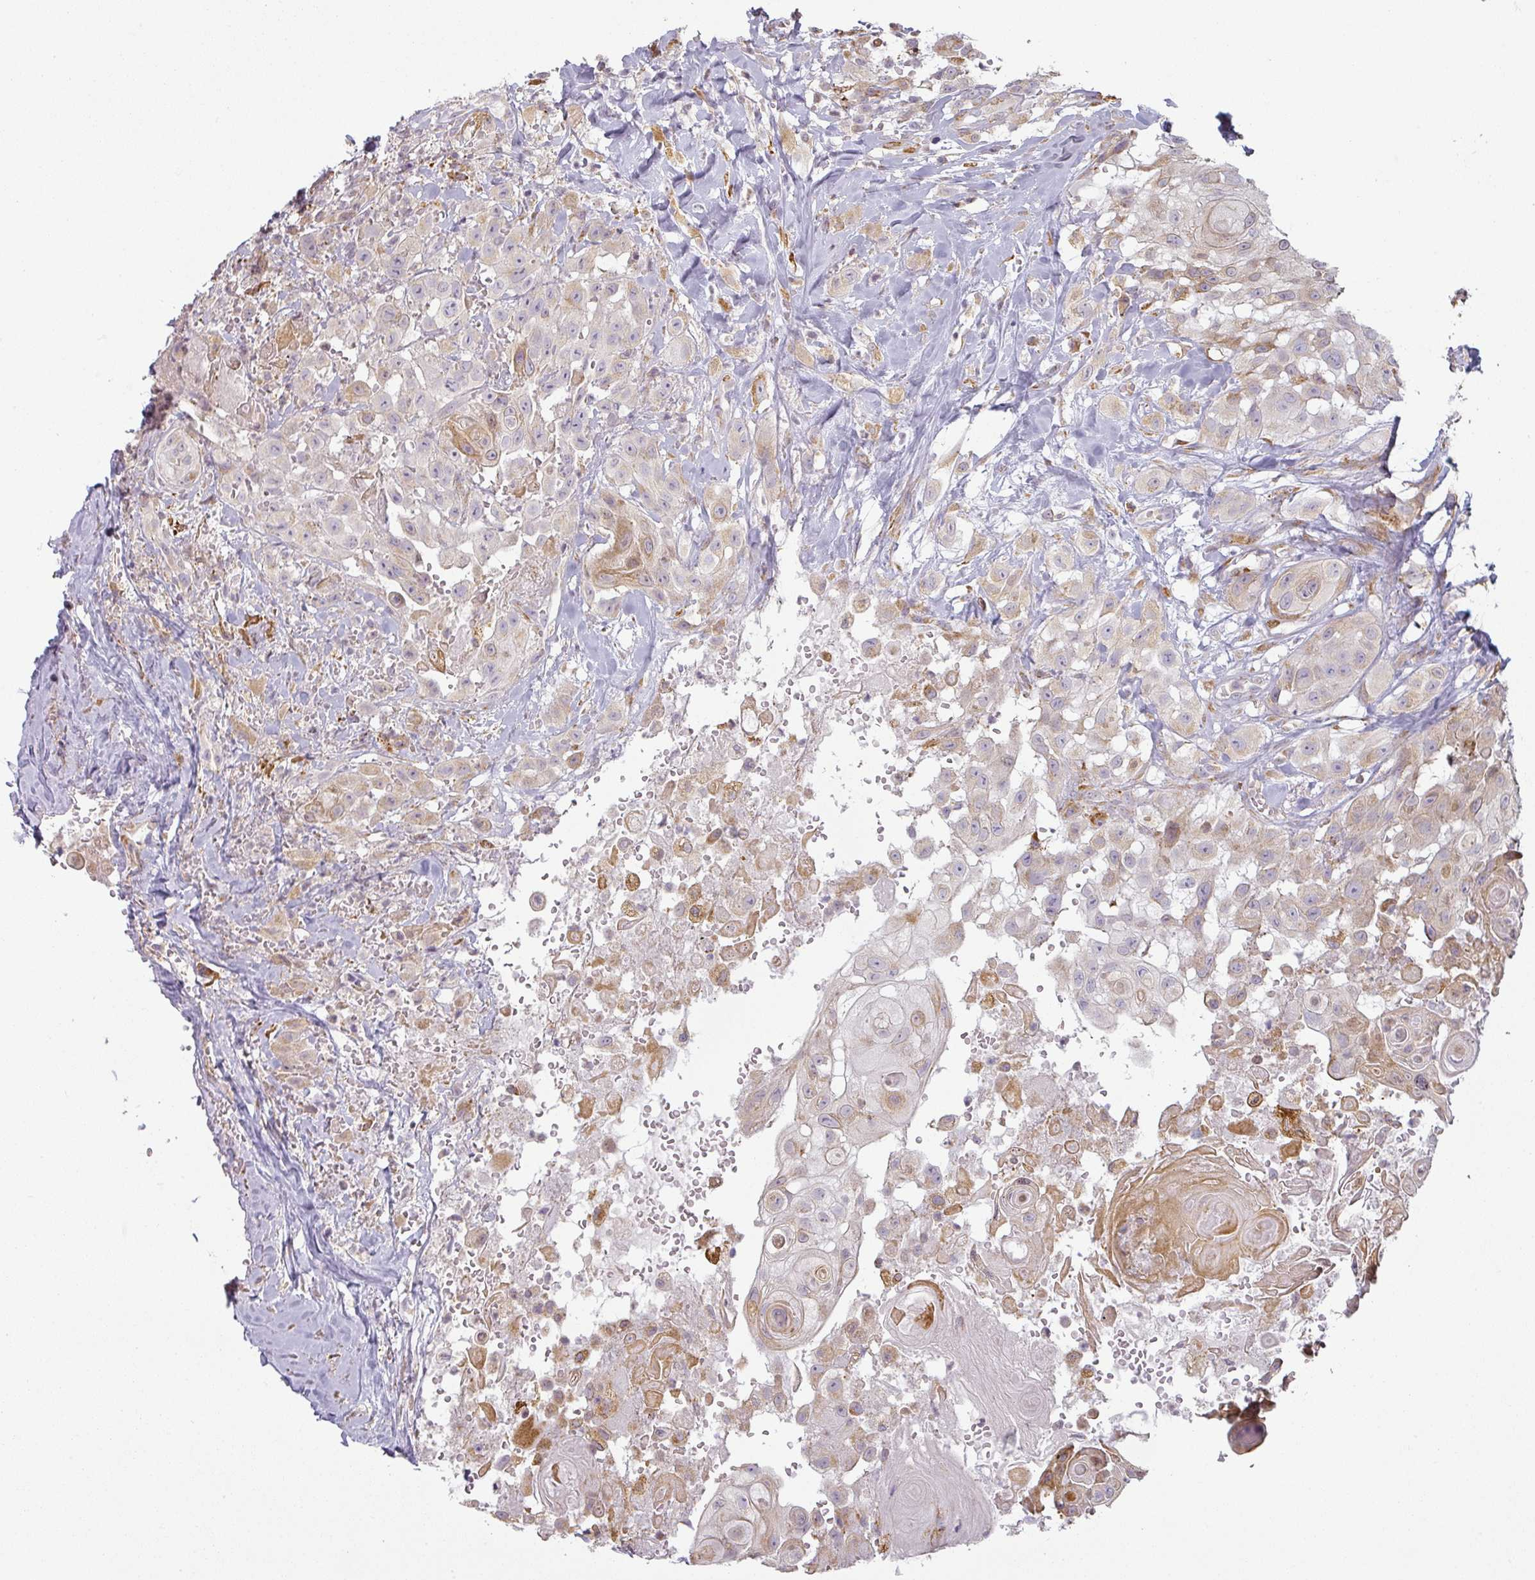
{"staining": {"intensity": "moderate", "quantity": "<25%", "location": "cytoplasmic/membranous"}, "tissue": "head and neck cancer", "cell_type": "Tumor cells", "image_type": "cancer", "snomed": [{"axis": "morphology", "description": "Squamous cell carcinoma, NOS"}, {"axis": "topography", "description": "Head-Neck"}], "caption": "Protein staining of squamous cell carcinoma (head and neck) tissue demonstrates moderate cytoplasmic/membranous expression in about <25% of tumor cells.", "gene": "CCDC144A", "patient": {"sex": "male", "age": 83}}